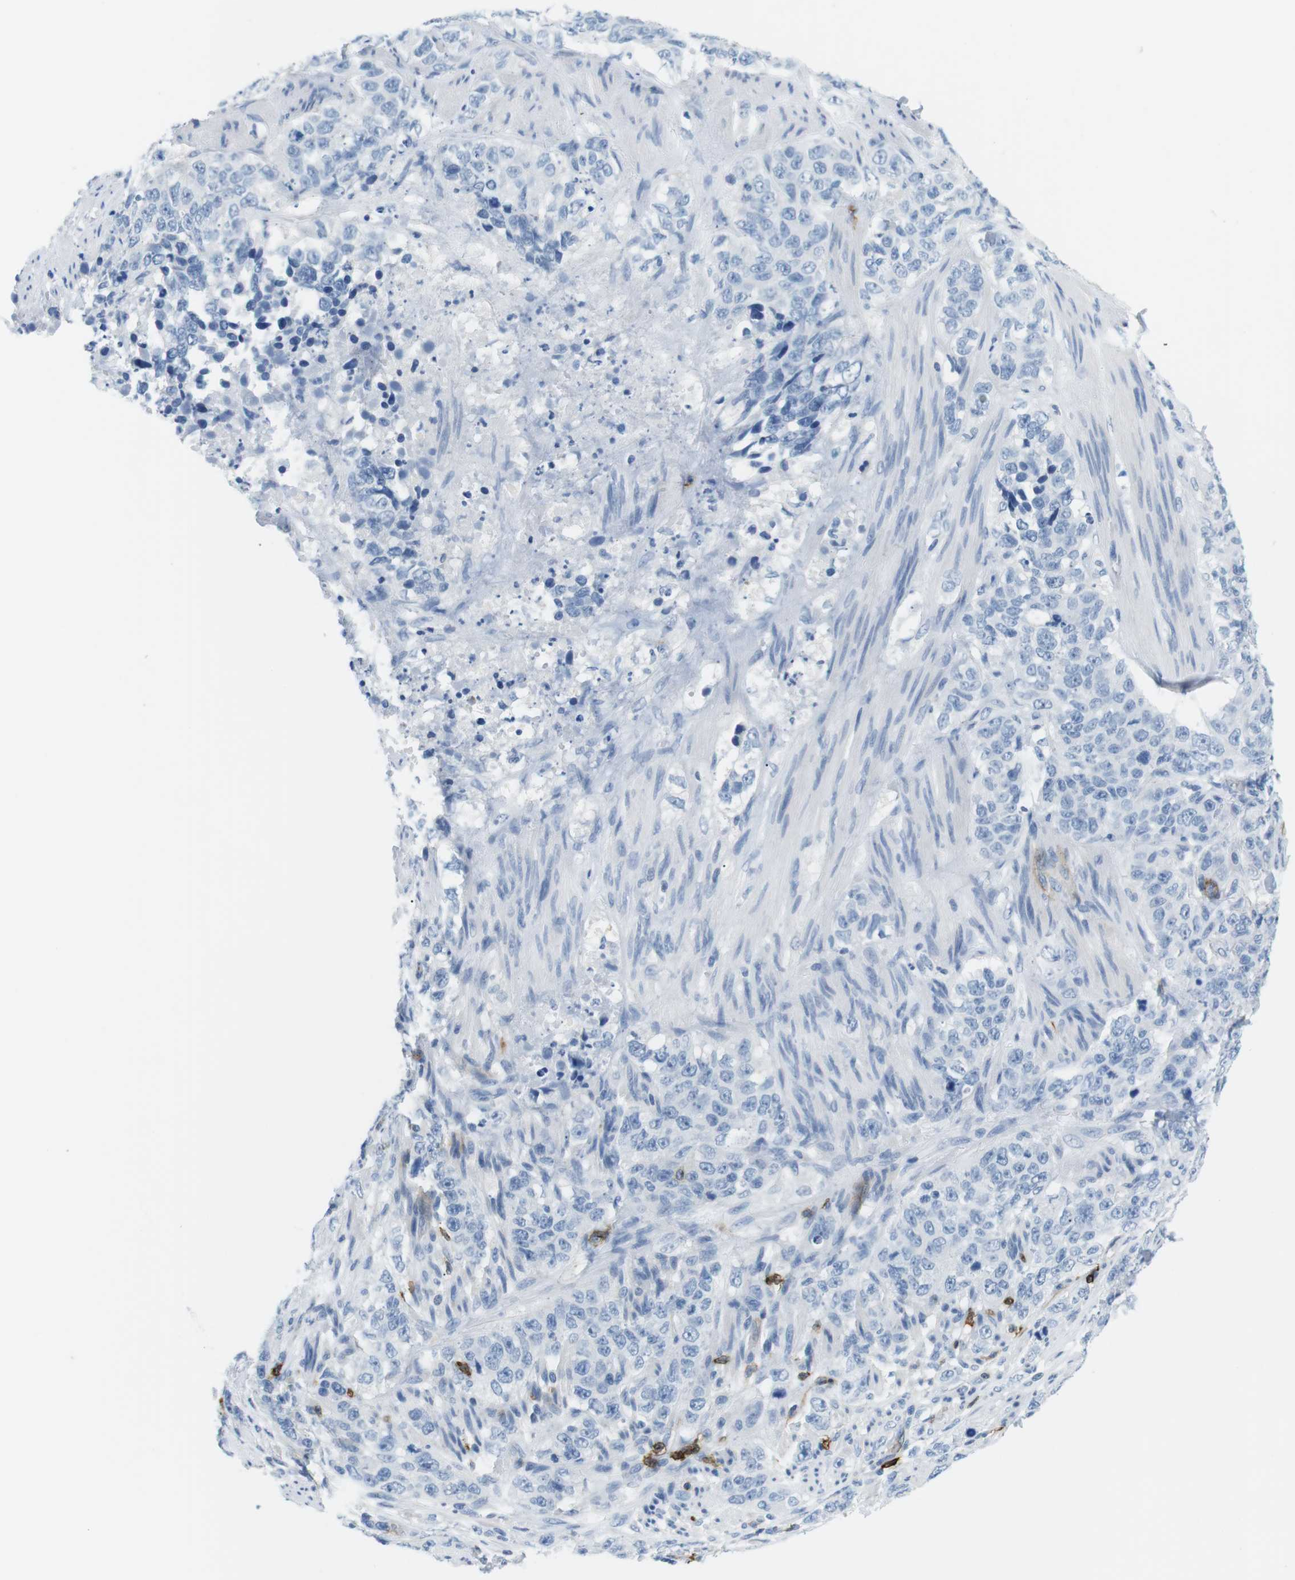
{"staining": {"intensity": "negative", "quantity": "none", "location": "none"}, "tissue": "stomach cancer", "cell_type": "Tumor cells", "image_type": "cancer", "snomed": [{"axis": "morphology", "description": "Adenocarcinoma, NOS"}, {"axis": "topography", "description": "Stomach"}], "caption": "DAB (3,3'-diaminobenzidine) immunohistochemical staining of human stomach adenocarcinoma demonstrates no significant positivity in tumor cells.", "gene": "TNFRSF4", "patient": {"sex": "male", "age": 48}}